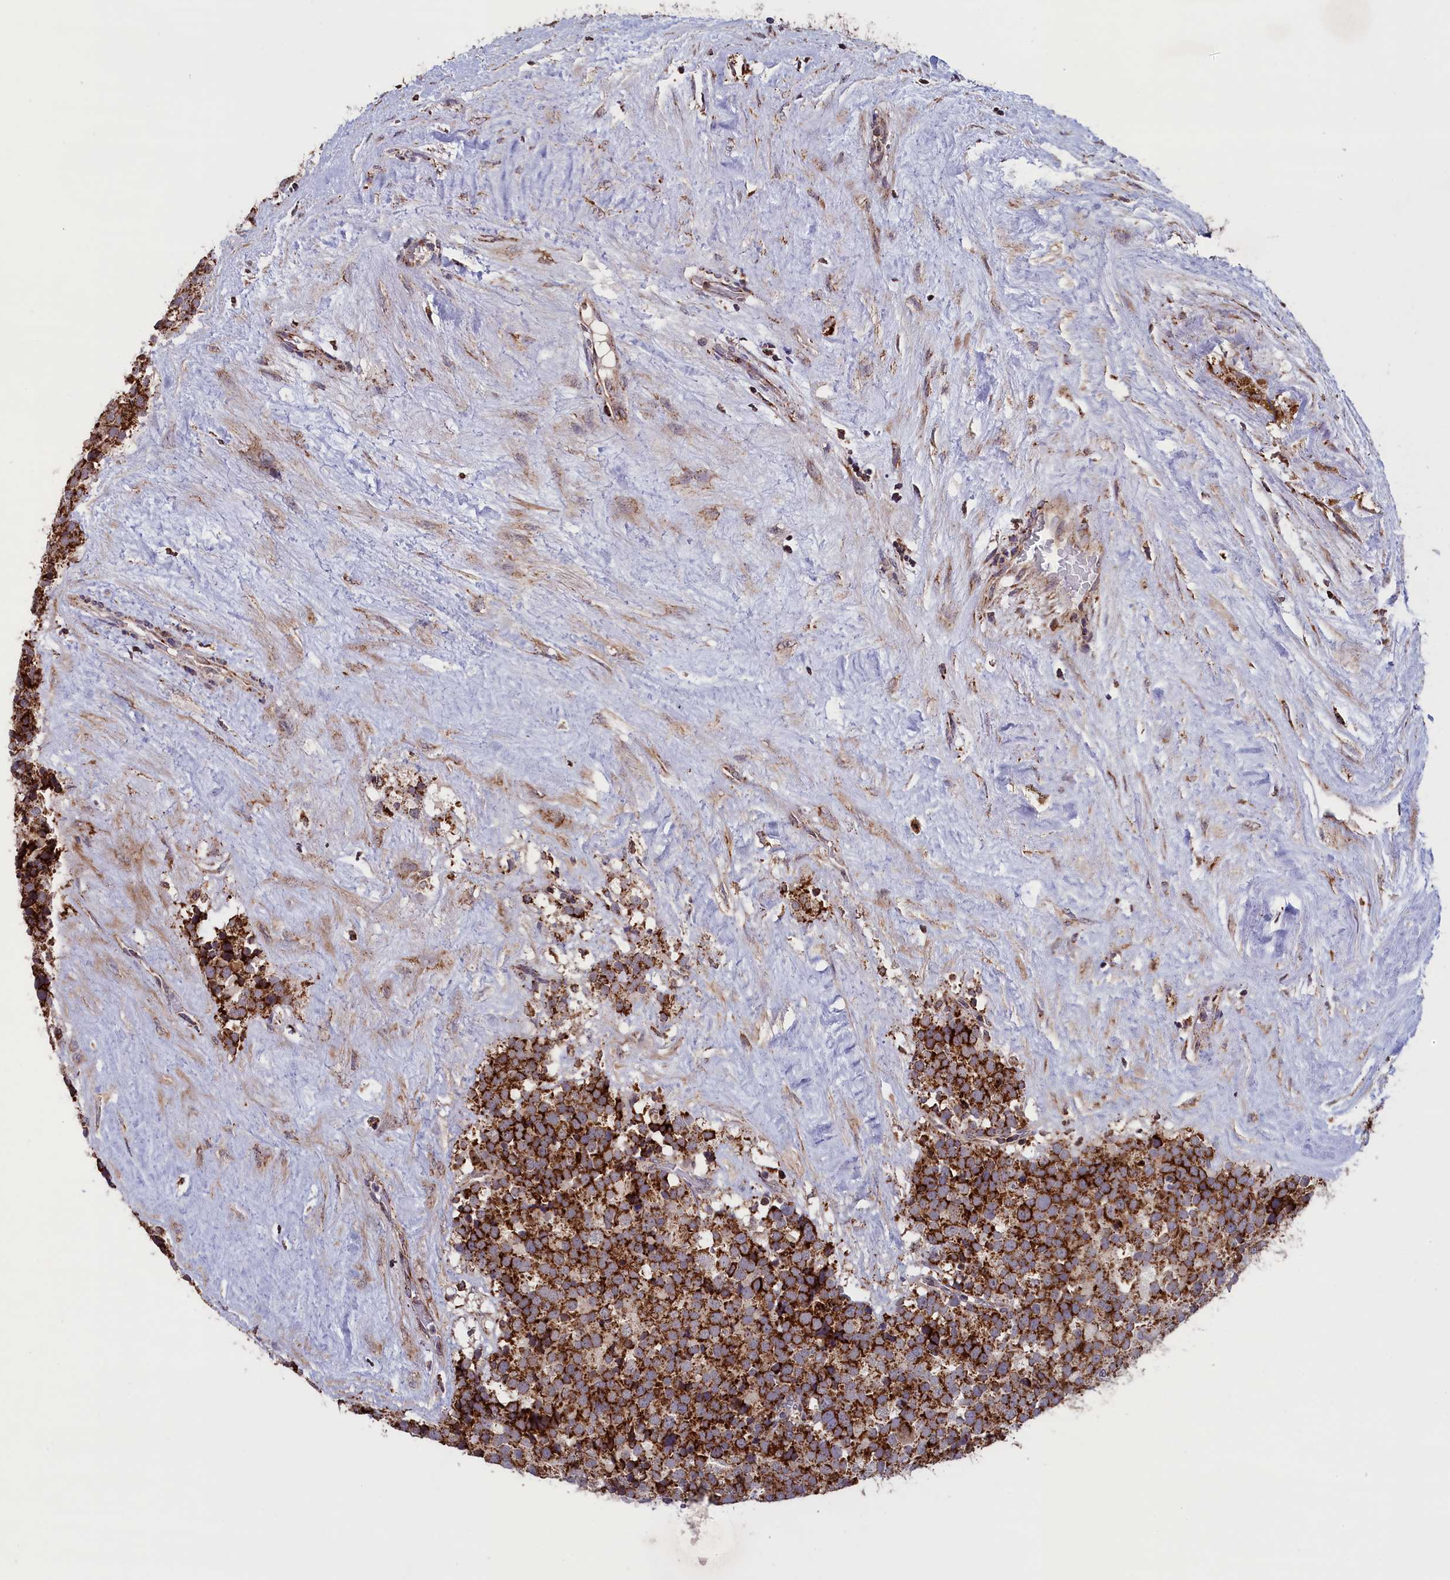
{"staining": {"intensity": "strong", "quantity": ">75%", "location": "cytoplasmic/membranous"}, "tissue": "testis cancer", "cell_type": "Tumor cells", "image_type": "cancer", "snomed": [{"axis": "morphology", "description": "Seminoma, NOS"}, {"axis": "topography", "description": "Testis"}], "caption": "Human testis cancer (seminoma) stained for a protein (brown) reveals strong cytoplasmic/membranous positive expression in about >75% of tumor cells.", "gene": "TIMM44", "patient": {"sex": "male", "age": 71}}